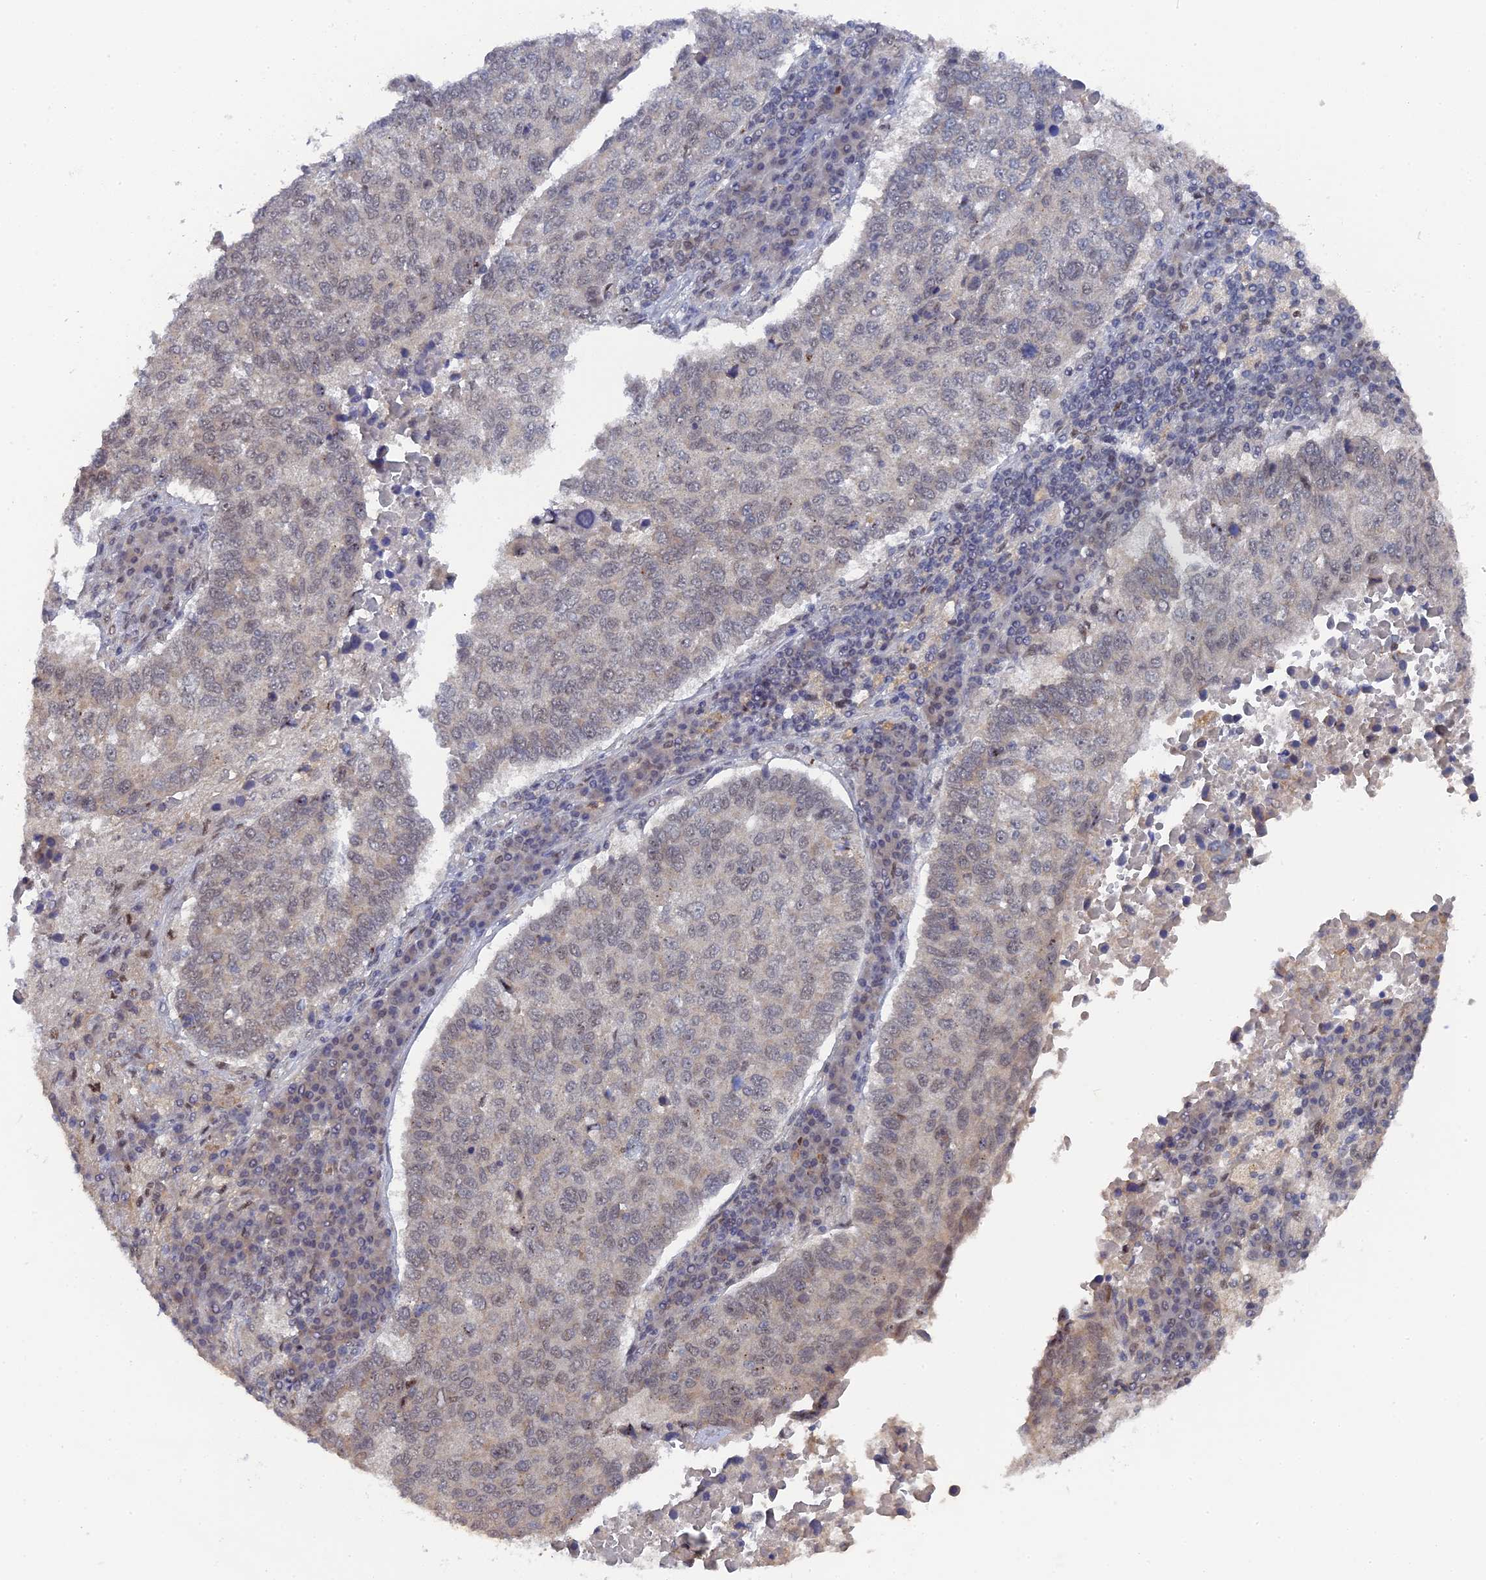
{"staining": {"intensity": "negative", "quantity": "none", "location": "none"}, "tissue": "lung cancer", "cell_type": "Tumor cells", "image_type": "cancer", "snomed": [{"axis": "morphology", "description": "Squamous cell carcinoma, NOS"}, {"axis": "topography", "description": "Lung"}], "caption": "Micrograph shows no protein positivity in tumor cells of lung cancer (squamous cell carcinoma) tissue. The staining is performed using DAB (3,3'-diaminobenzidine) brown chromogen with nuclei counter-stained in using hematoxylin.", "gene": "MIGA2", "patient": {"sex": "male", "age": 73}}